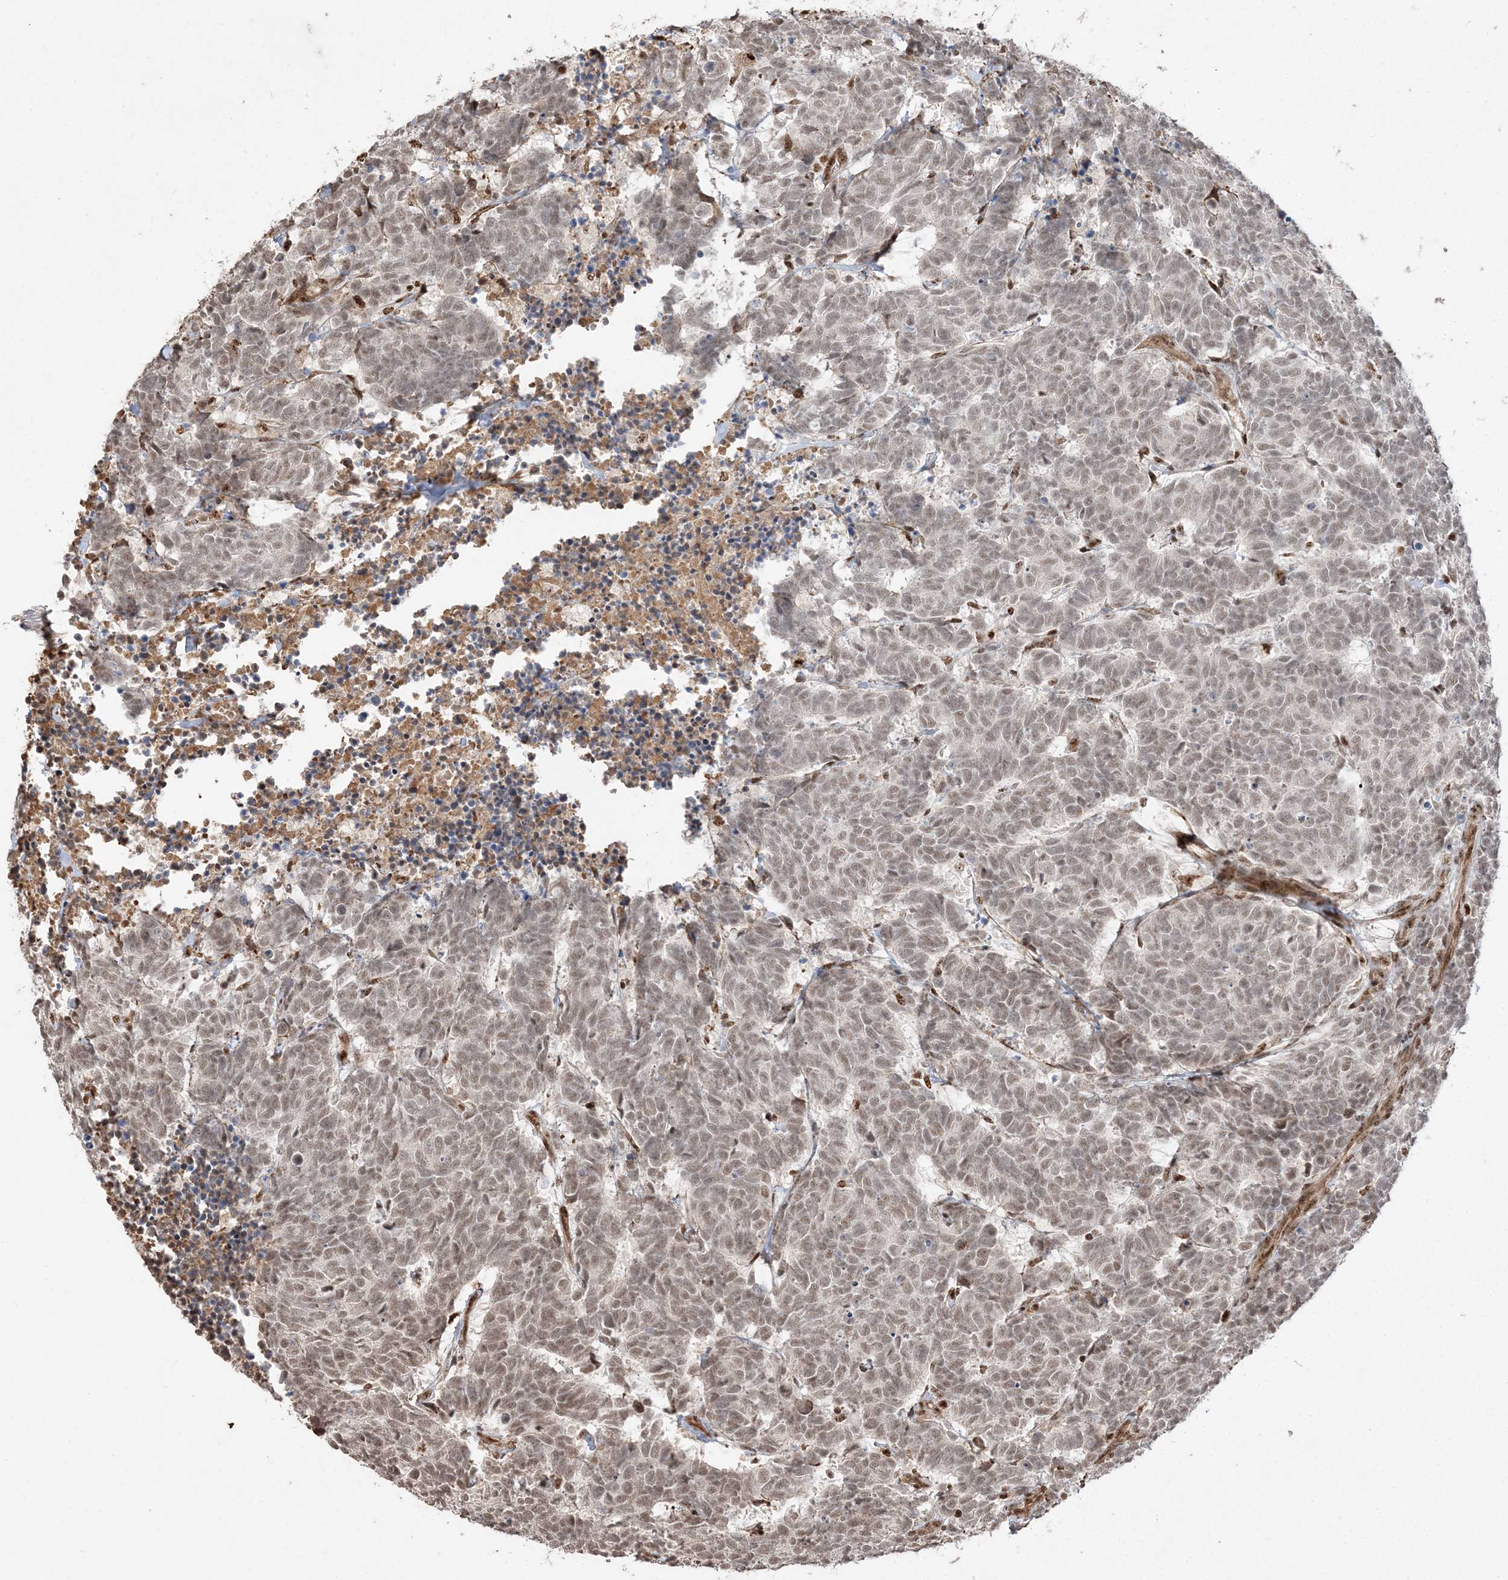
{"staining": {"intensity": "weak", "quantity": ">75%", "location": "nuclear"}, "tissue": "carcinoid", "cell_type": "Tumor cells", "image_type": "cancer", "snomed": [{"axis": "morphology", "description": "Carcinoma, NOS"}, {"axis": "morphology", "description": "Carcinoid, malignant, NOS"}, {"axis": "topography", "description": "Urinary bladder"}], "caption": "Immunohistochemical staining of human carcinoid shows low levels of weak nuclear staining in about >75% of tumor cells.", "gene": "RBM17", "patient": {"sex": "male", "age": 57}}